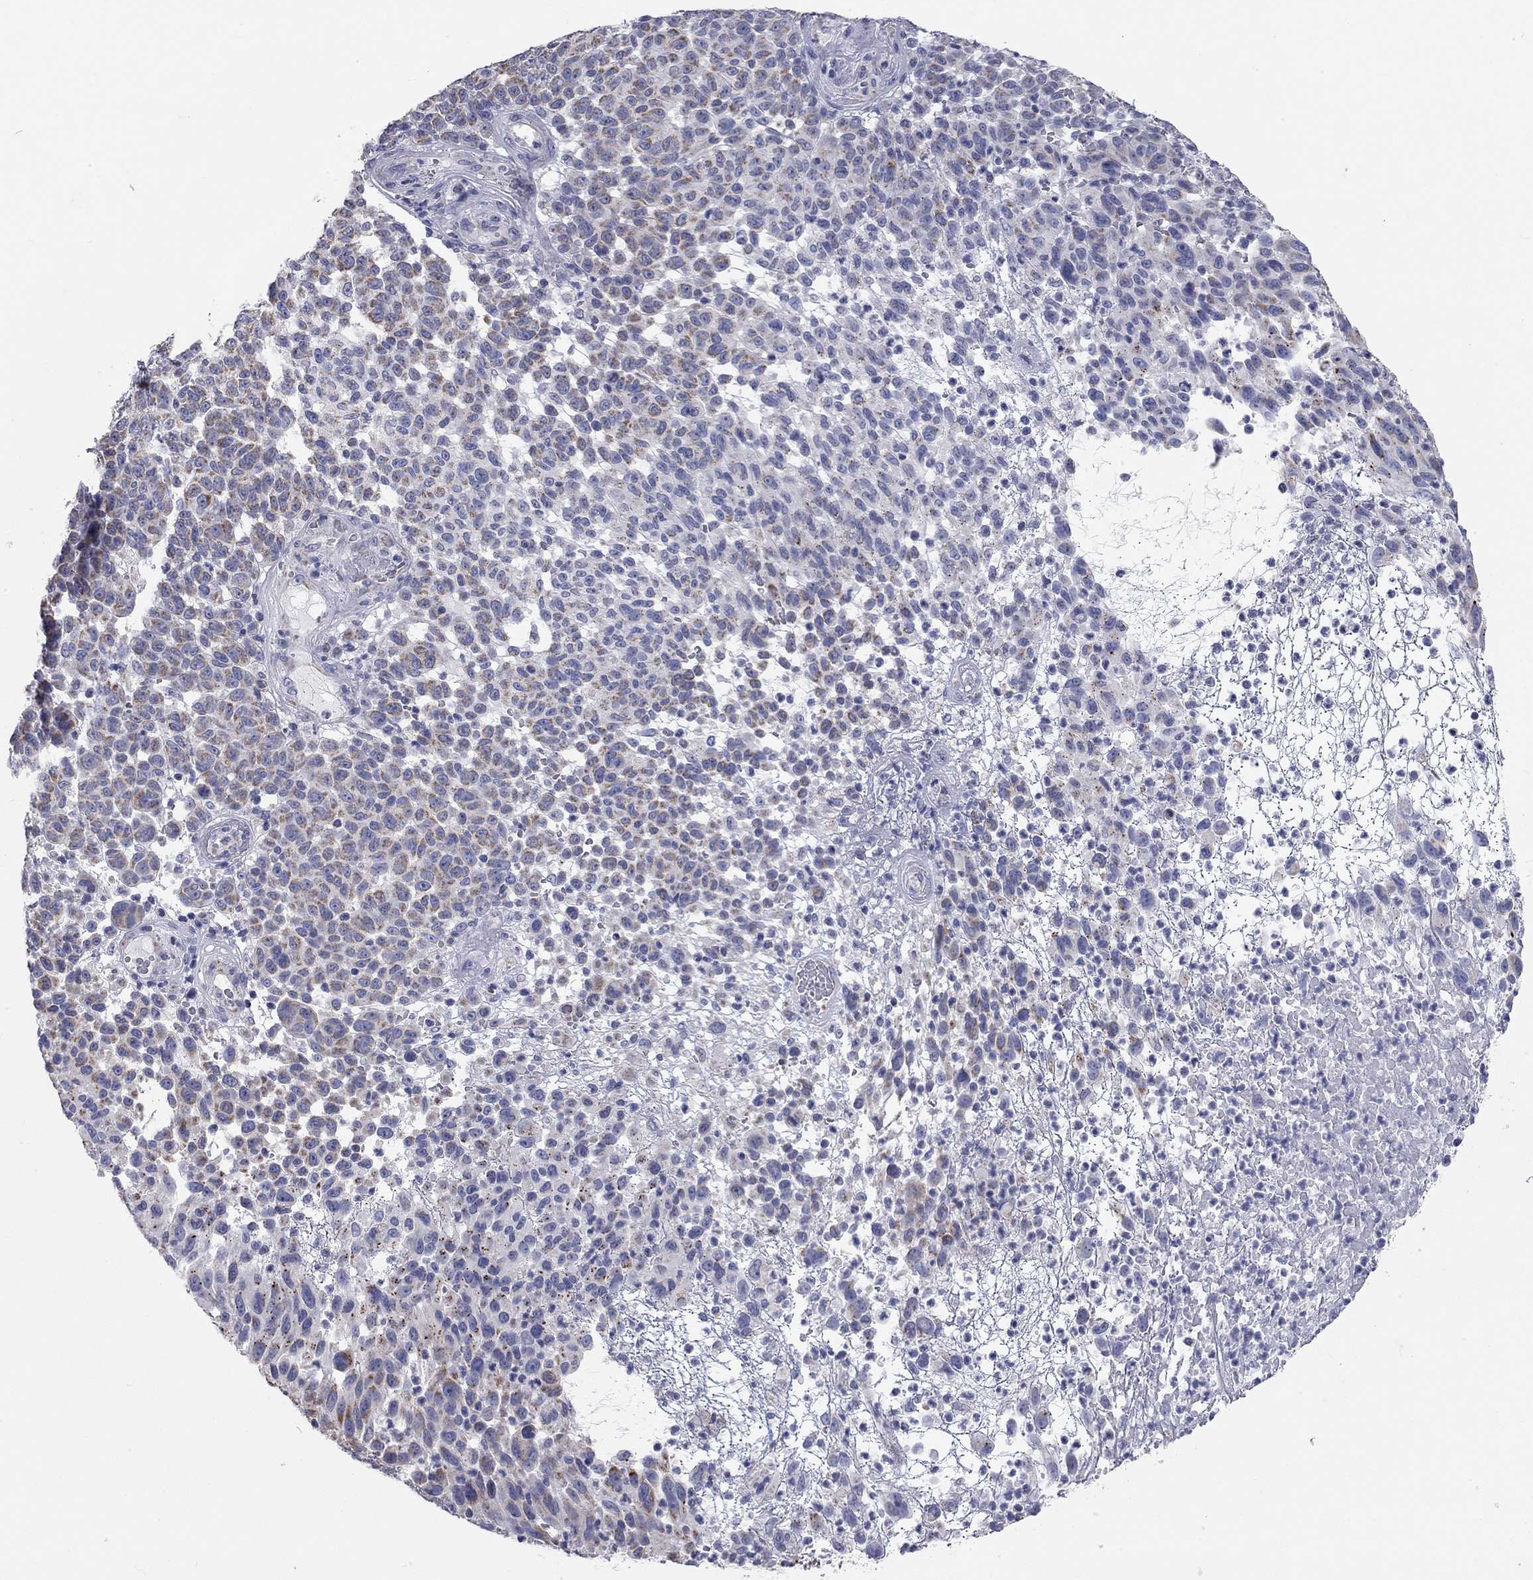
{"staining": {"intensity": "moderate", "quantity": "<25%", "location": "cytoplasmic/membranous"}, "tissue": "melanoma", "cell_type": "Tumor cells", "image_type": "cancer", "snomed": [{"axis": "morphology", "description": "Malignant melanoma, NOS"}, {"axis": "topography", "description": "Skin"}], "caption": "Human melanoma stained with a brown dye reveals moderate cytoplasmic/membranous positive expression in about <25% of tumor cells.", "gene": "CFAP161", "patient": {"sex": "male", "age": 59}}